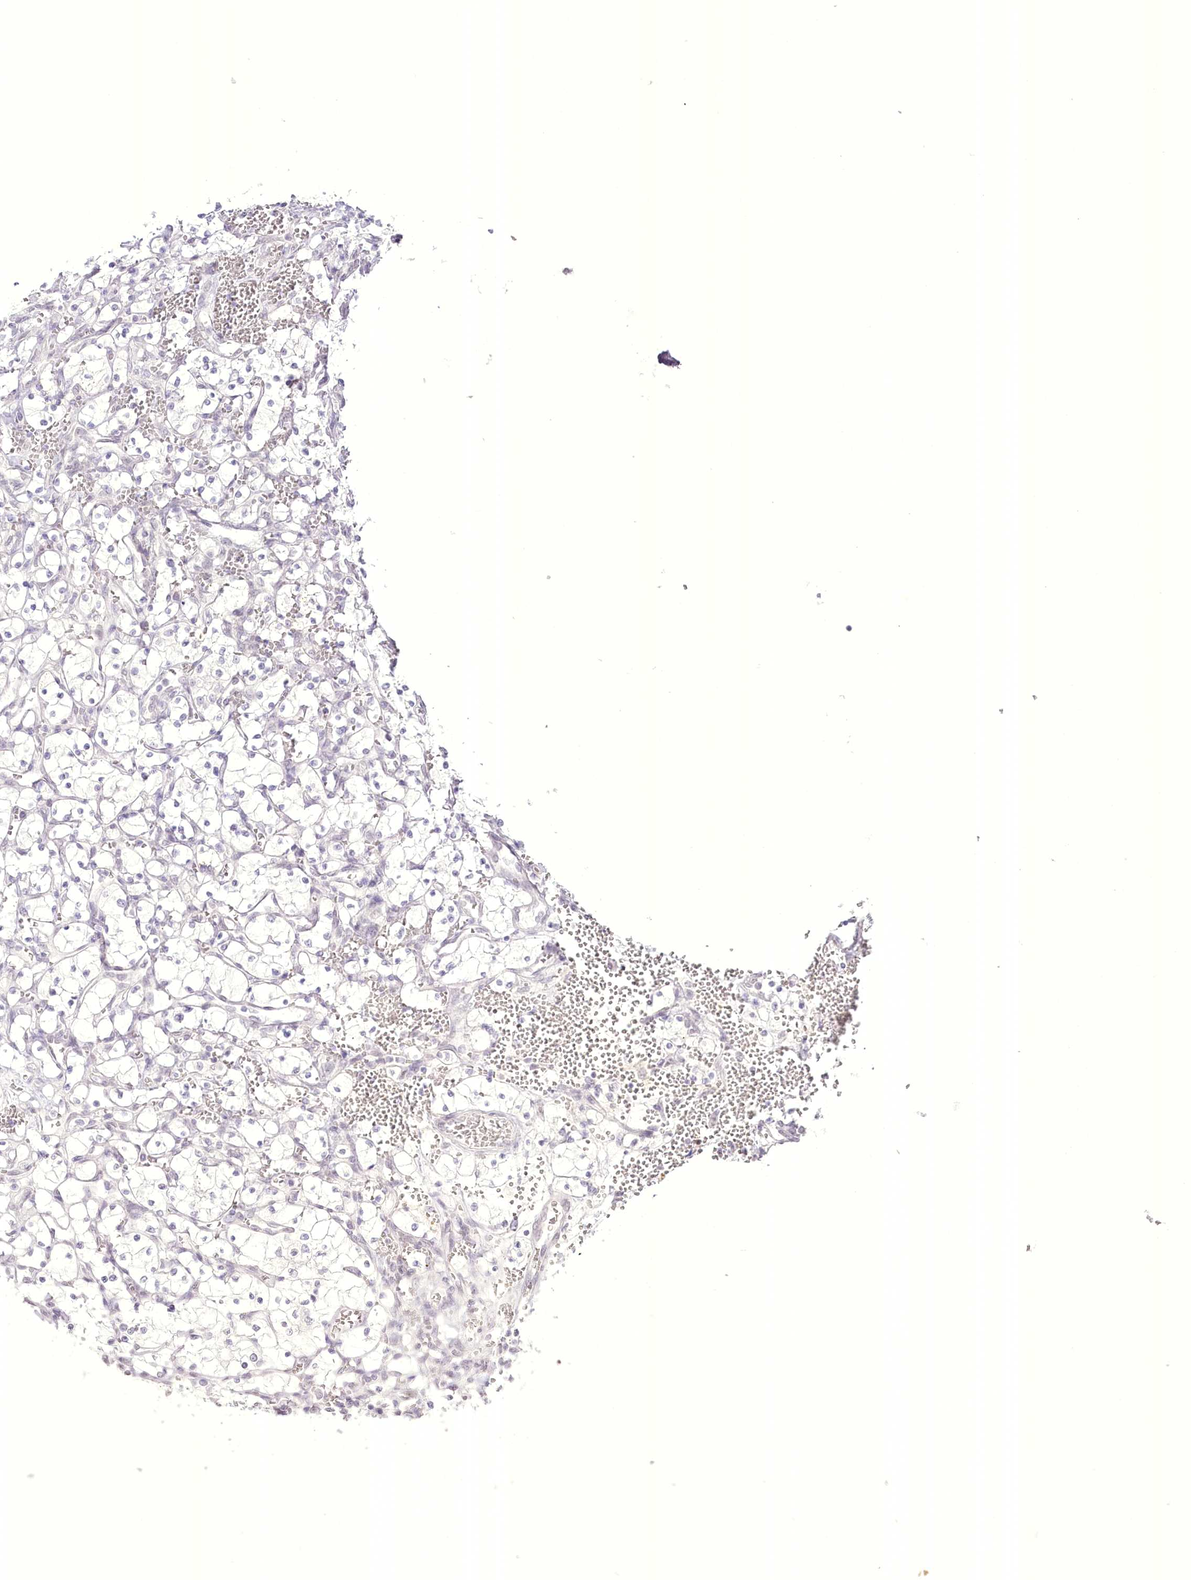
{"staining": {"intensity": "negative", "quantity": "none", "location": "none"}, "tissue": "renal cancer", "cell_type": "Tumor cells", "image_type": "cancer", "snomed": [{"axis": "morphology", "description": "Adenocarcinoma, NOS"}, {"axis": "topography", "description": "Kidney"}], "caption": "There is no significant expression in tumor cells of renal cancer.", "gene": "SLC39A10", "patient": {"sex": "female", "age": 69}}